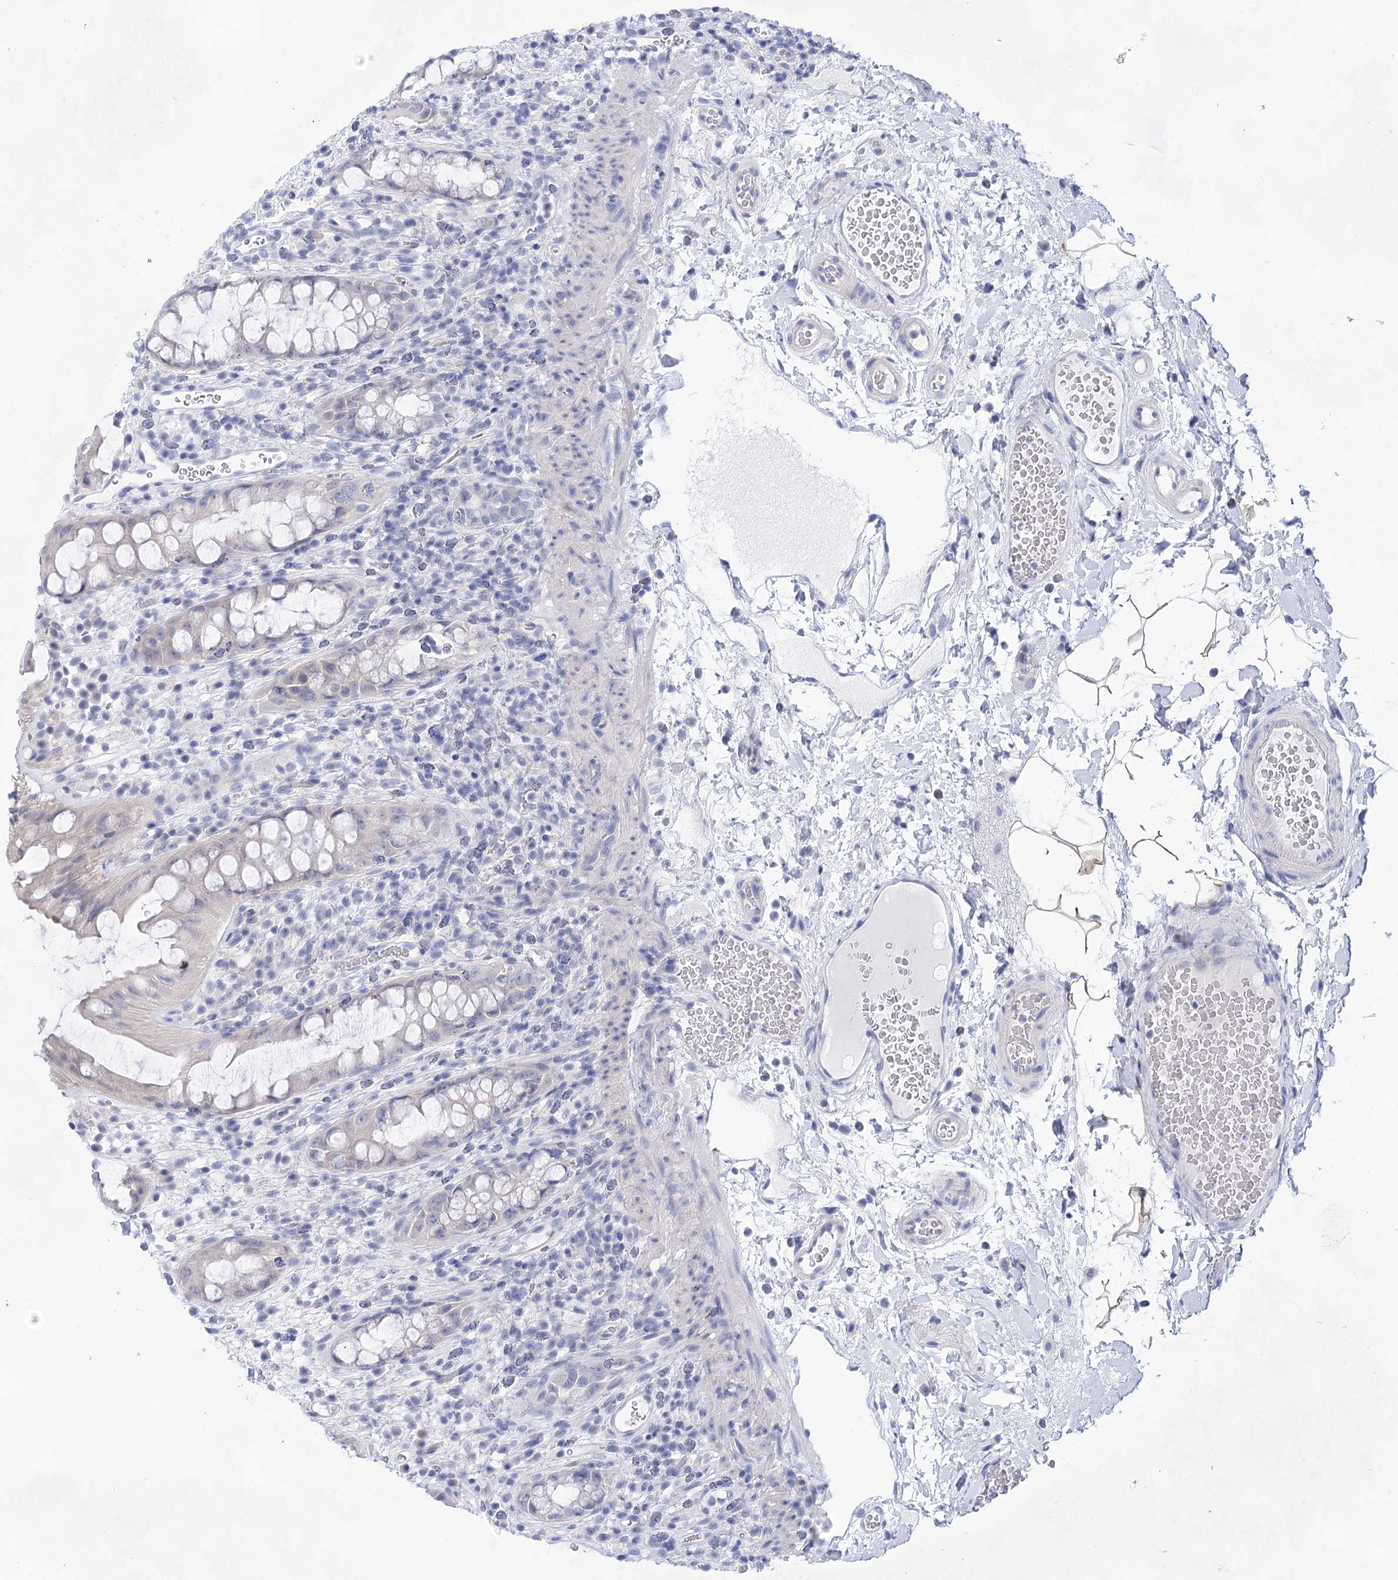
{"staining": {"intensity": "negative", "quantity": "none", "location": "none"}, "tissue": "rectum", "cell_type": "Glandular cells", "image_type": "normal", "snomed": [{"axis": "morphology", "description": "Normal tissue, NOS"}, {"axis": "topography", "description": "Rectum"}], "caption": "High power microscopy image of an IHC photomicrograph of unremarkable rectum, revealing no significant staining in glandular cells.", "gene": "LALBA", "patient": {"sex": "female", "age": 57}}